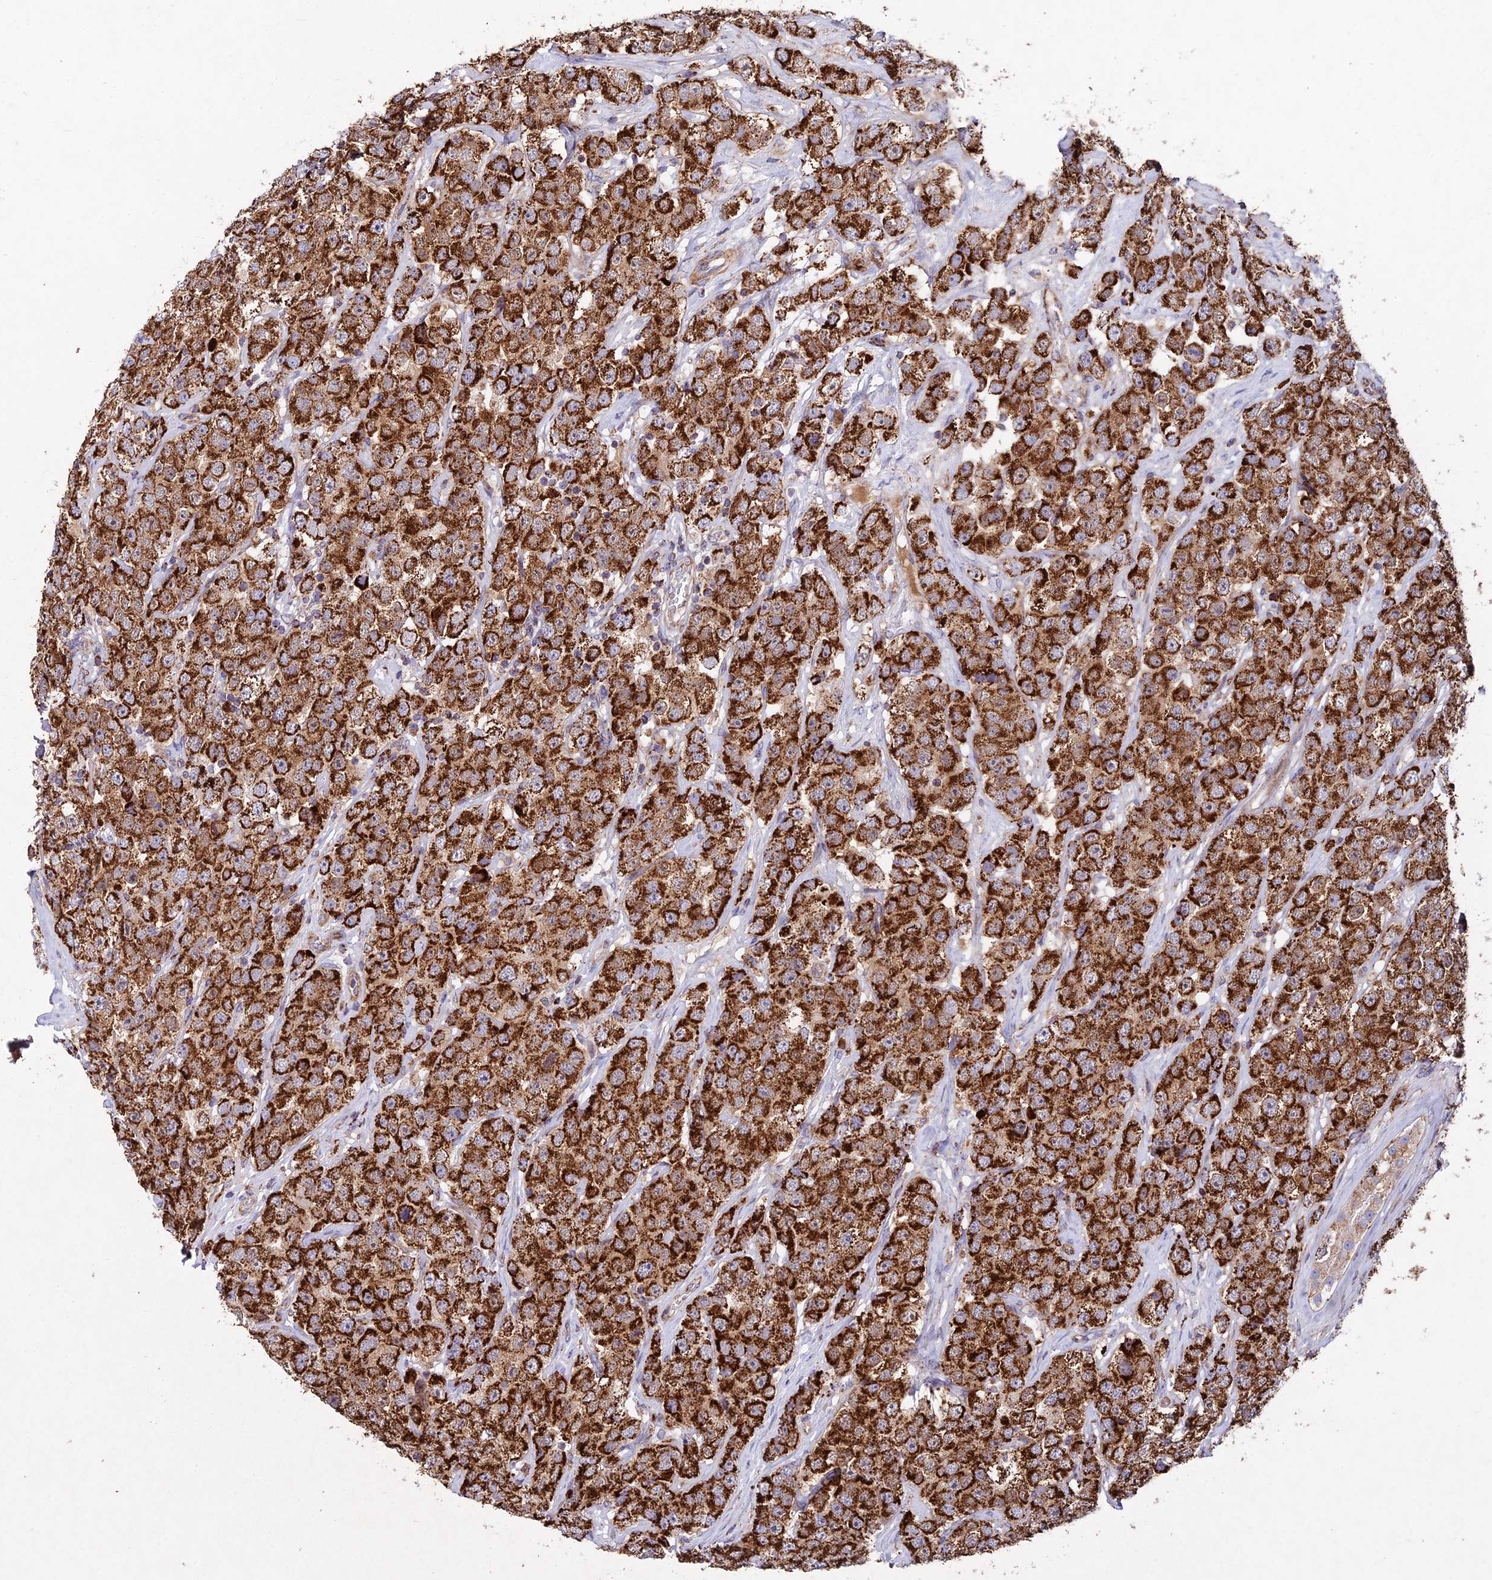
{"staining": {"intensity": "strong", "quantity": ">75%", "location": "cytoplasmic/membranous"}, "tissue": "testis cancer", "cell_type": "Tumor cells", "image_type": "cancer", "snomed": [{"axis": "morphology", "description": "Seminoma, NOS"}, {"axis": "topography", "description": "Testis"}], "caption": "A high-resolution micrograph shows IHC staining of seminoma (testis), which exhibits strong cytoplasmic/membranous expression in about >75% of tumor cells. Using DAB (3,3'-diaminobenzidine) (brown) and hematoxylin (blue) stains, captured at high magnification using brightfield microscopy.", "gene": "KHDC3L", "patient": {"sex": "male", "age": 28}}